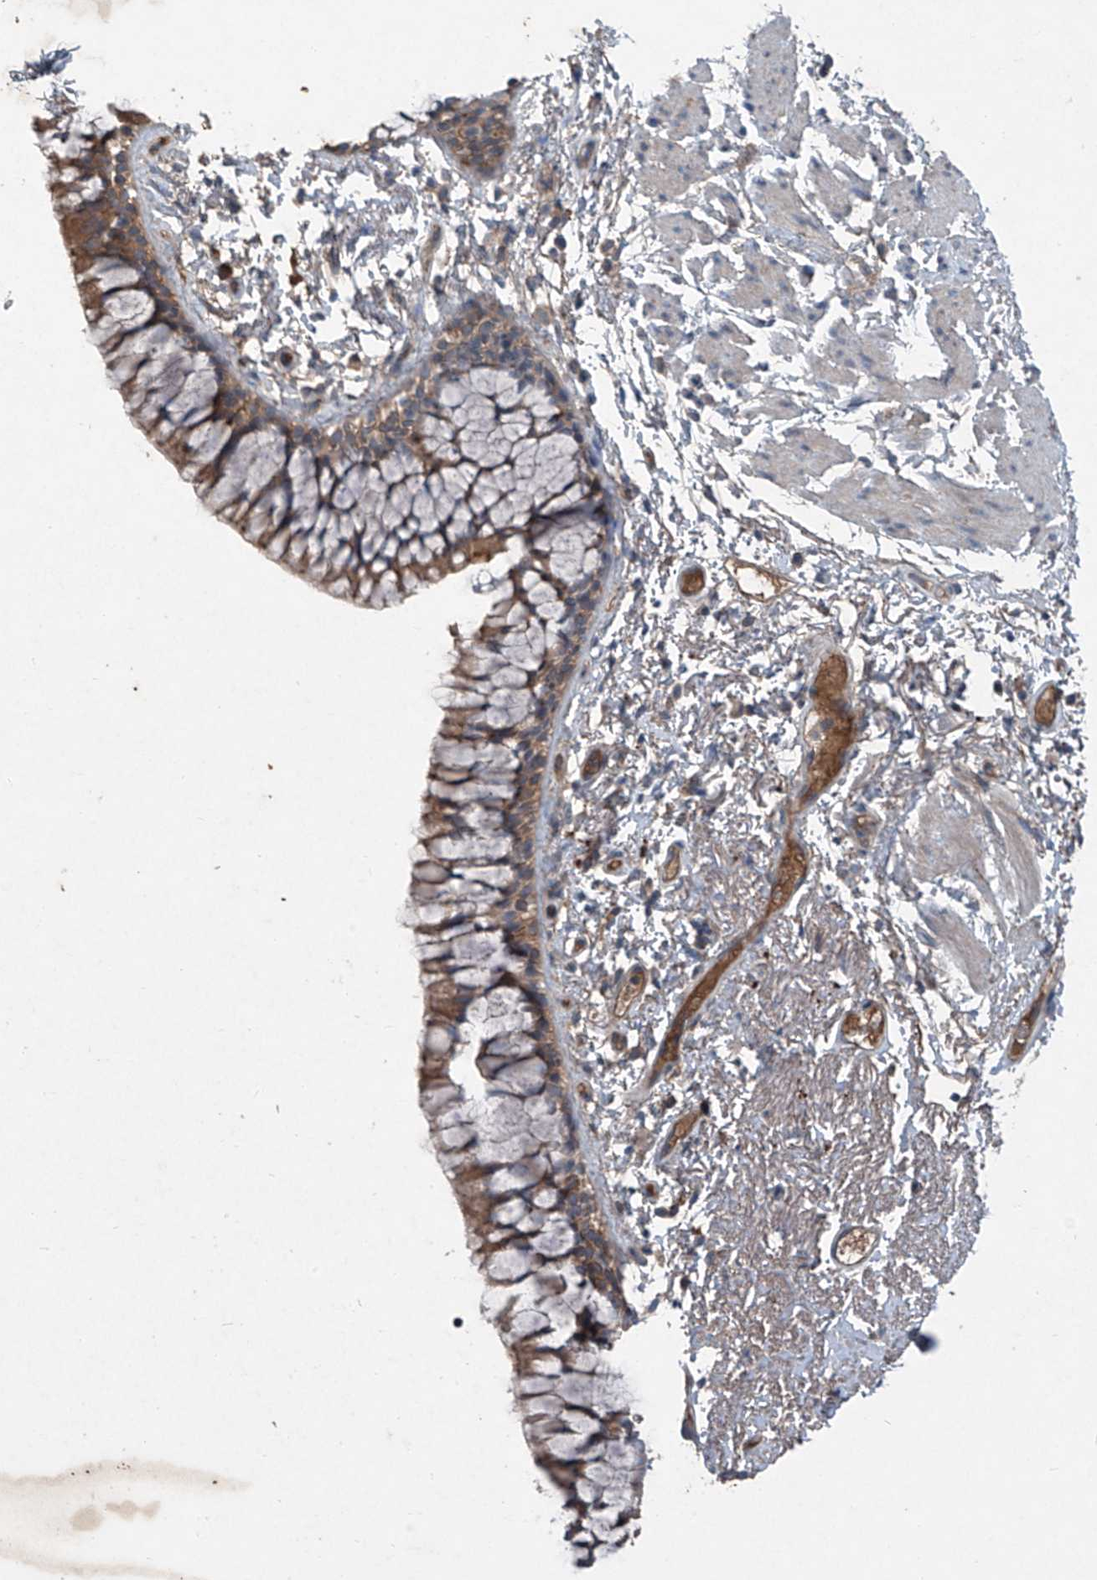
{"staining": {"intensity": "moderate", "quantity": ">75%", "location": "cytoplasmic/membranous"}, "tissue": "bronchus", "cell_type": "Respiratory epithelial cells", "image_type": "normal", "snomed": [{"axis": "morphology", "description": "Normal tissue, NOS"}, {"axis": "topography", "description": "Cartilage tissue"}, {"axis": "topography", "description": "Bronchus"}], "caption": "A medium amount of moderate cytoplasmic/membranous staining is appreciated in about >75% of respiratory epithelial cells in benign bronchus. The protein is shown in brown color, while the nuclei are stained blue.", "gene": "FOXRED2", "patient": {"sex": "female", "age": 73}}